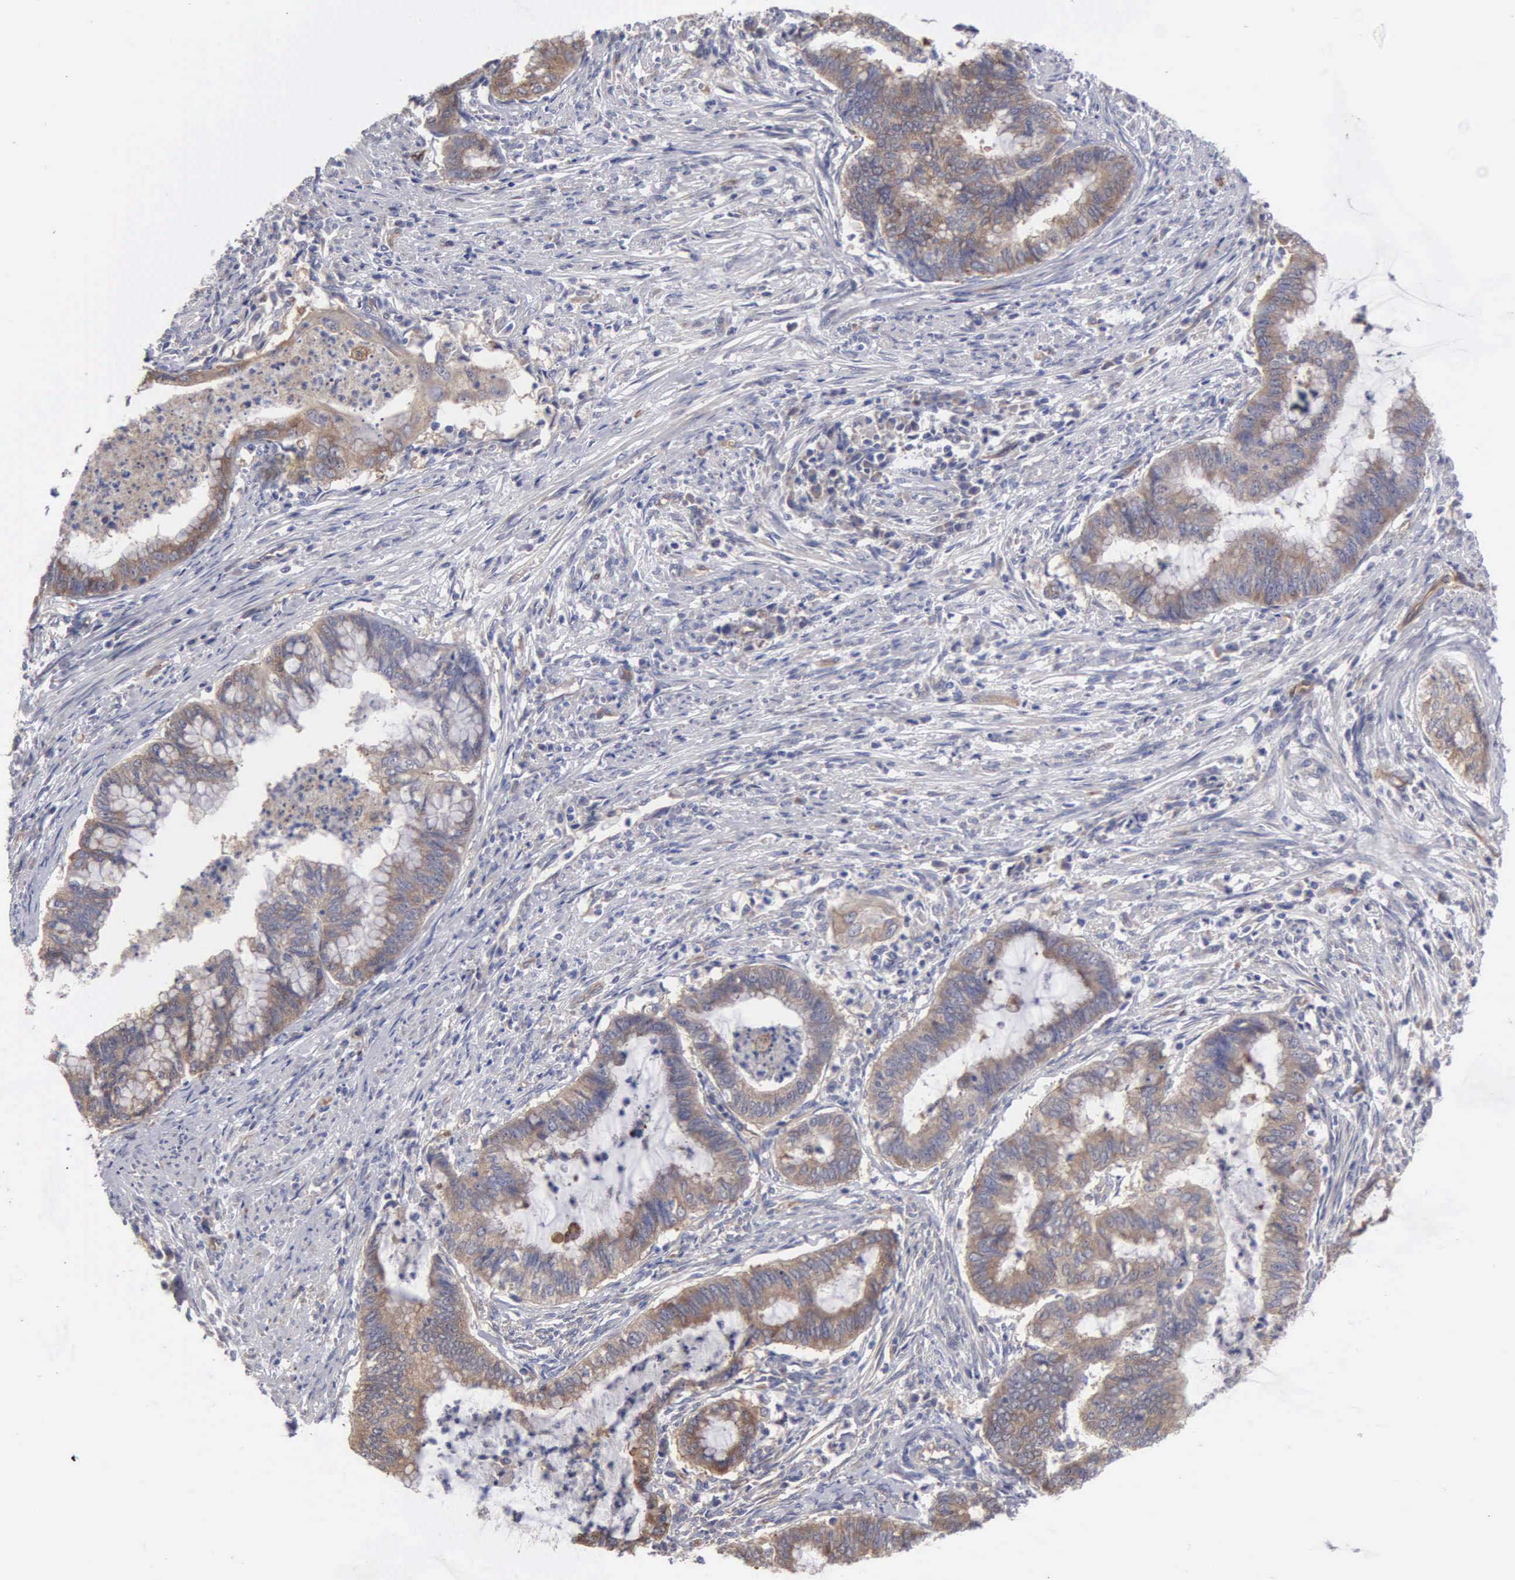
{"staining": {"intensity": "weak", "quantity": ">75%", "location": "cytoplasmic/membranous"}, "tissue": "endometrial cancer", "cell_type": "Tumor cells", "image_type": "cancer", "snomed": [{"axis": "morphology", "description": "Necrosis, NOS"}, {"axis": "morphology", "description": "Adenocarcinoma, NOS"}, {"axis": "topography", "description": "Endometrium"}], "caption": "Endometrial cancer stained with a brown dye demonstrates weak cytoplasmic/membranous positive staining in approximately >75% of tumor cells.", "gene": "RDX", "patient": {"sex": "female", "age": 79}}